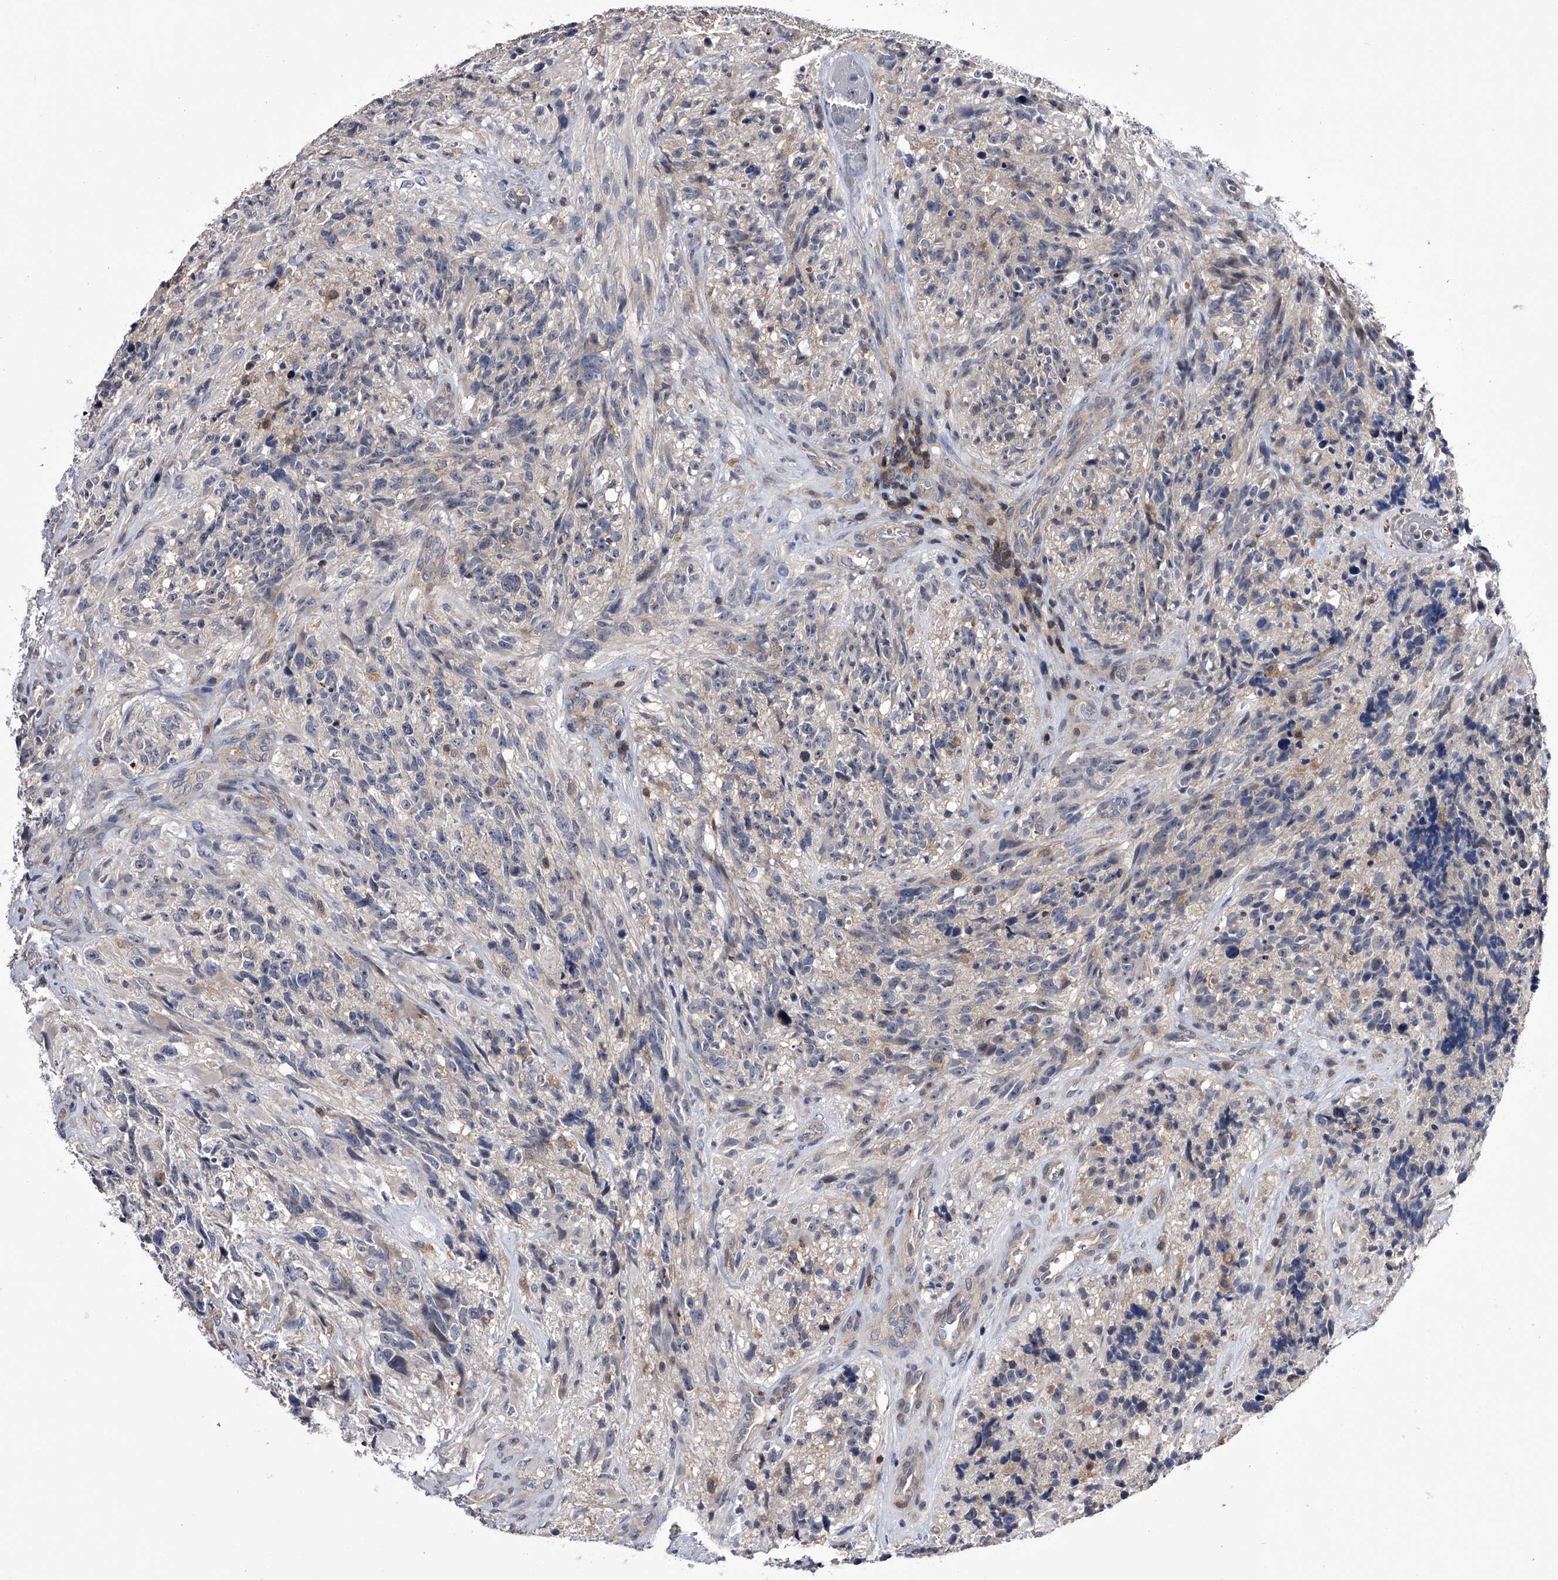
{"staining": {"intensity": "negative", "quantity": "none", "location": "none"}, "tissue": "glioma", "cell_type": "Tumor cells", "image_type": "cancer", "snomed": [{"axis": "morphology", "description": "Glioma, malignant, High grade"}, {"axis": "topography", "description": "Brain"}], "caption": "DAB immunohistochemical staining of human high-grade glioma (malignant) exhibits no significant expression in tumor cells.", "gene": "PAN3", "patient": {"sex": "male", "age": 69}}